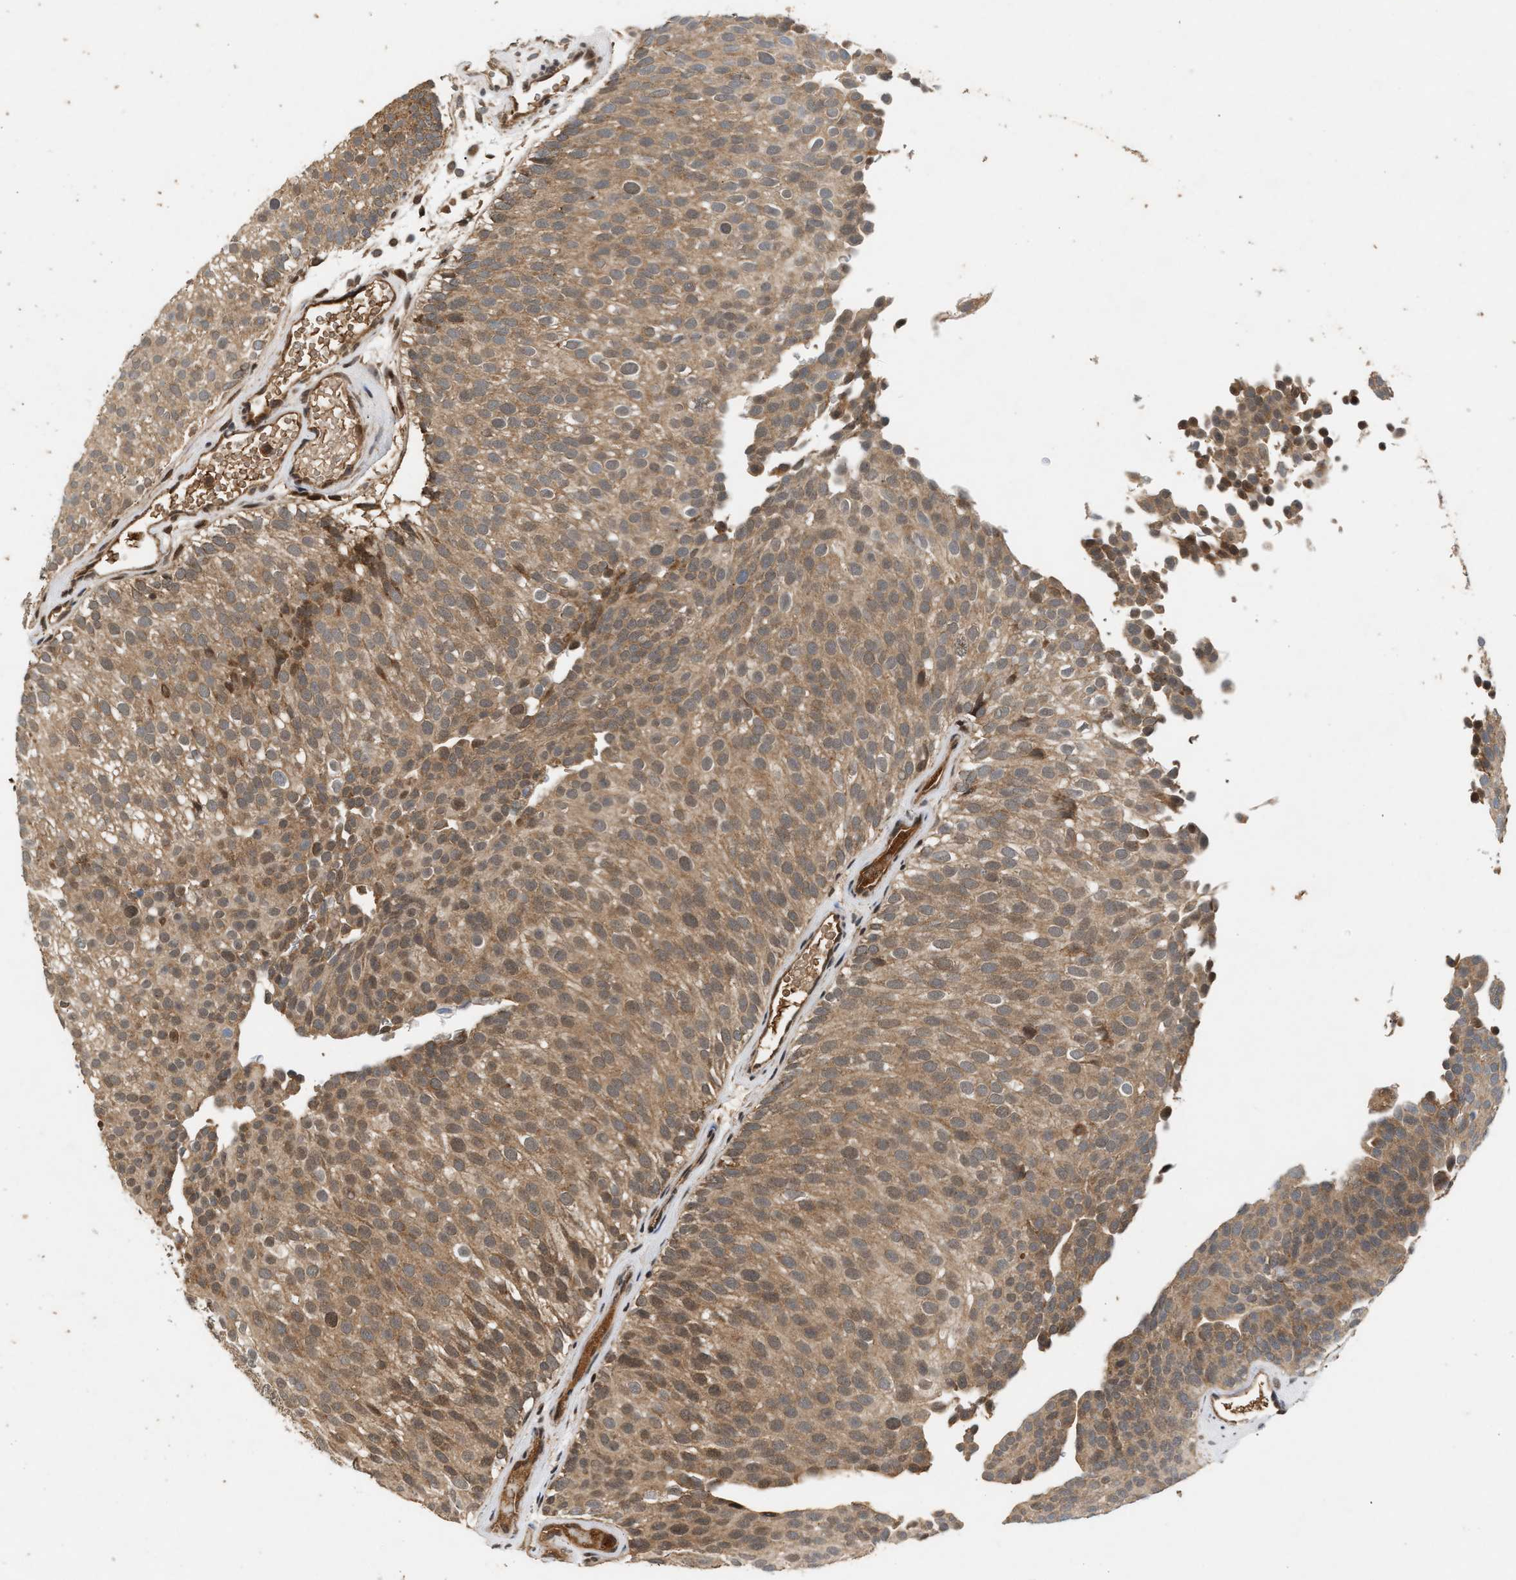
{"staining": {"intensity": "moderate", "quantity": ">75%", "location": "cytoplasmic/membranous,nuclear"}, "tissue": "urothelial cancer", "cell_type": "Tumor cells", "image_type": "cancer", "snomed": [{"axis": "morphology", "description": "Urothelial carcinoma, Low grade"}, {"axis": "topography", "description": "Urinary bladder"}], "caption": "This photomicrograph displays IHC staining of urothelial cancer, with medium moderate cytoplasmic/membranous and nuclear staining in about >75% of tumor cells.", "gene": "RUSC2", "patient": {"sex": "male", "age": 78}}